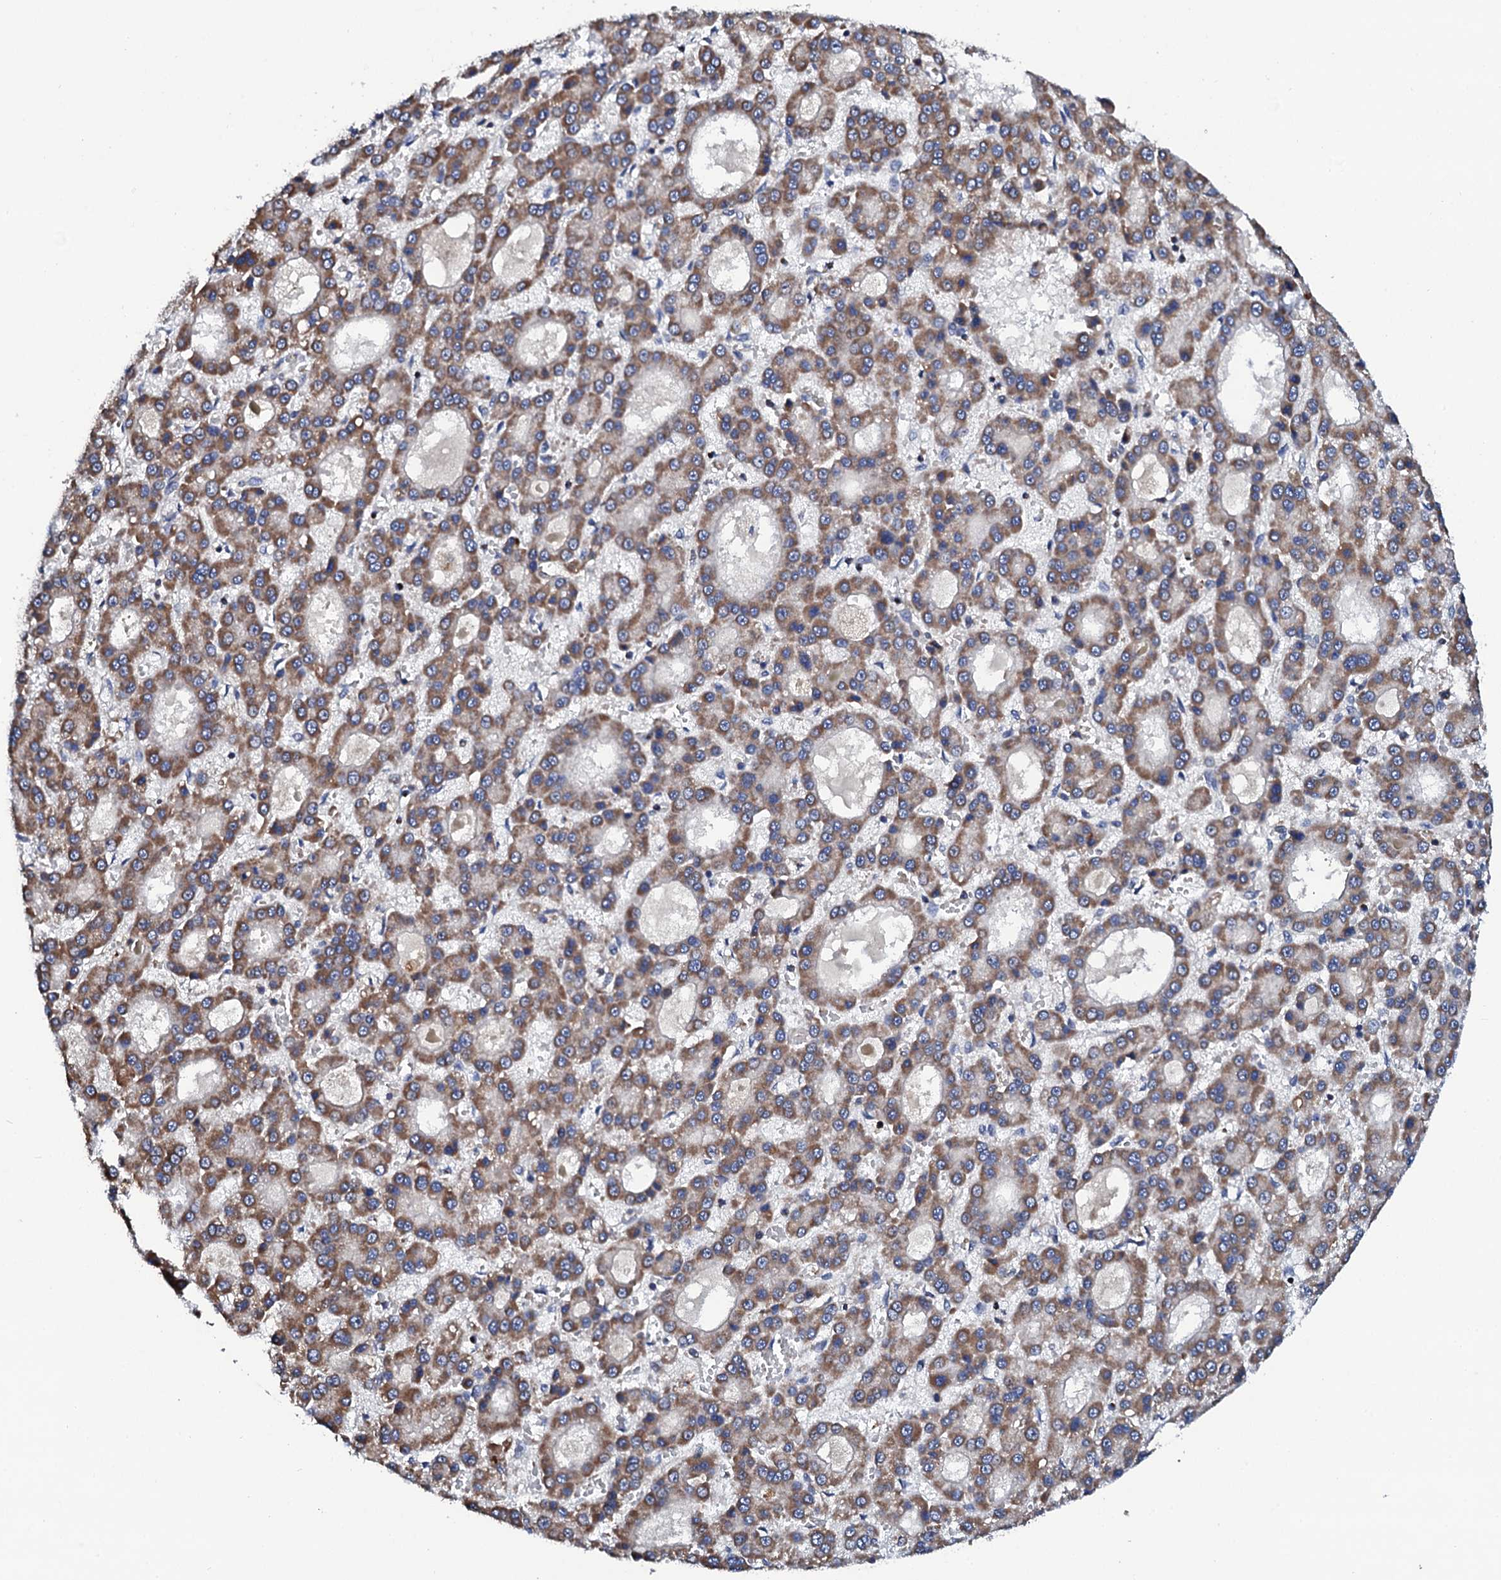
{"staining": {"intensity": "moderate", "quantity": ">75%", "location": "cytoplasmic/membranous"}, "tissue": "liver cancer", "cell_type": "Tumor cells", "image_type": "cancer", "snomed": [{"axis": "morphology", "description": "Carcinoma, Hepatocellular, NOS"}, {"axis": "topography", "description": "Liver"}], "caption": "Hepatocellular carcinoma (liver) stained with a protein marker exhibits moderate staining in tumor cells.", "gene": "COG4", "patient": {"sex": "male", "age": 70}}